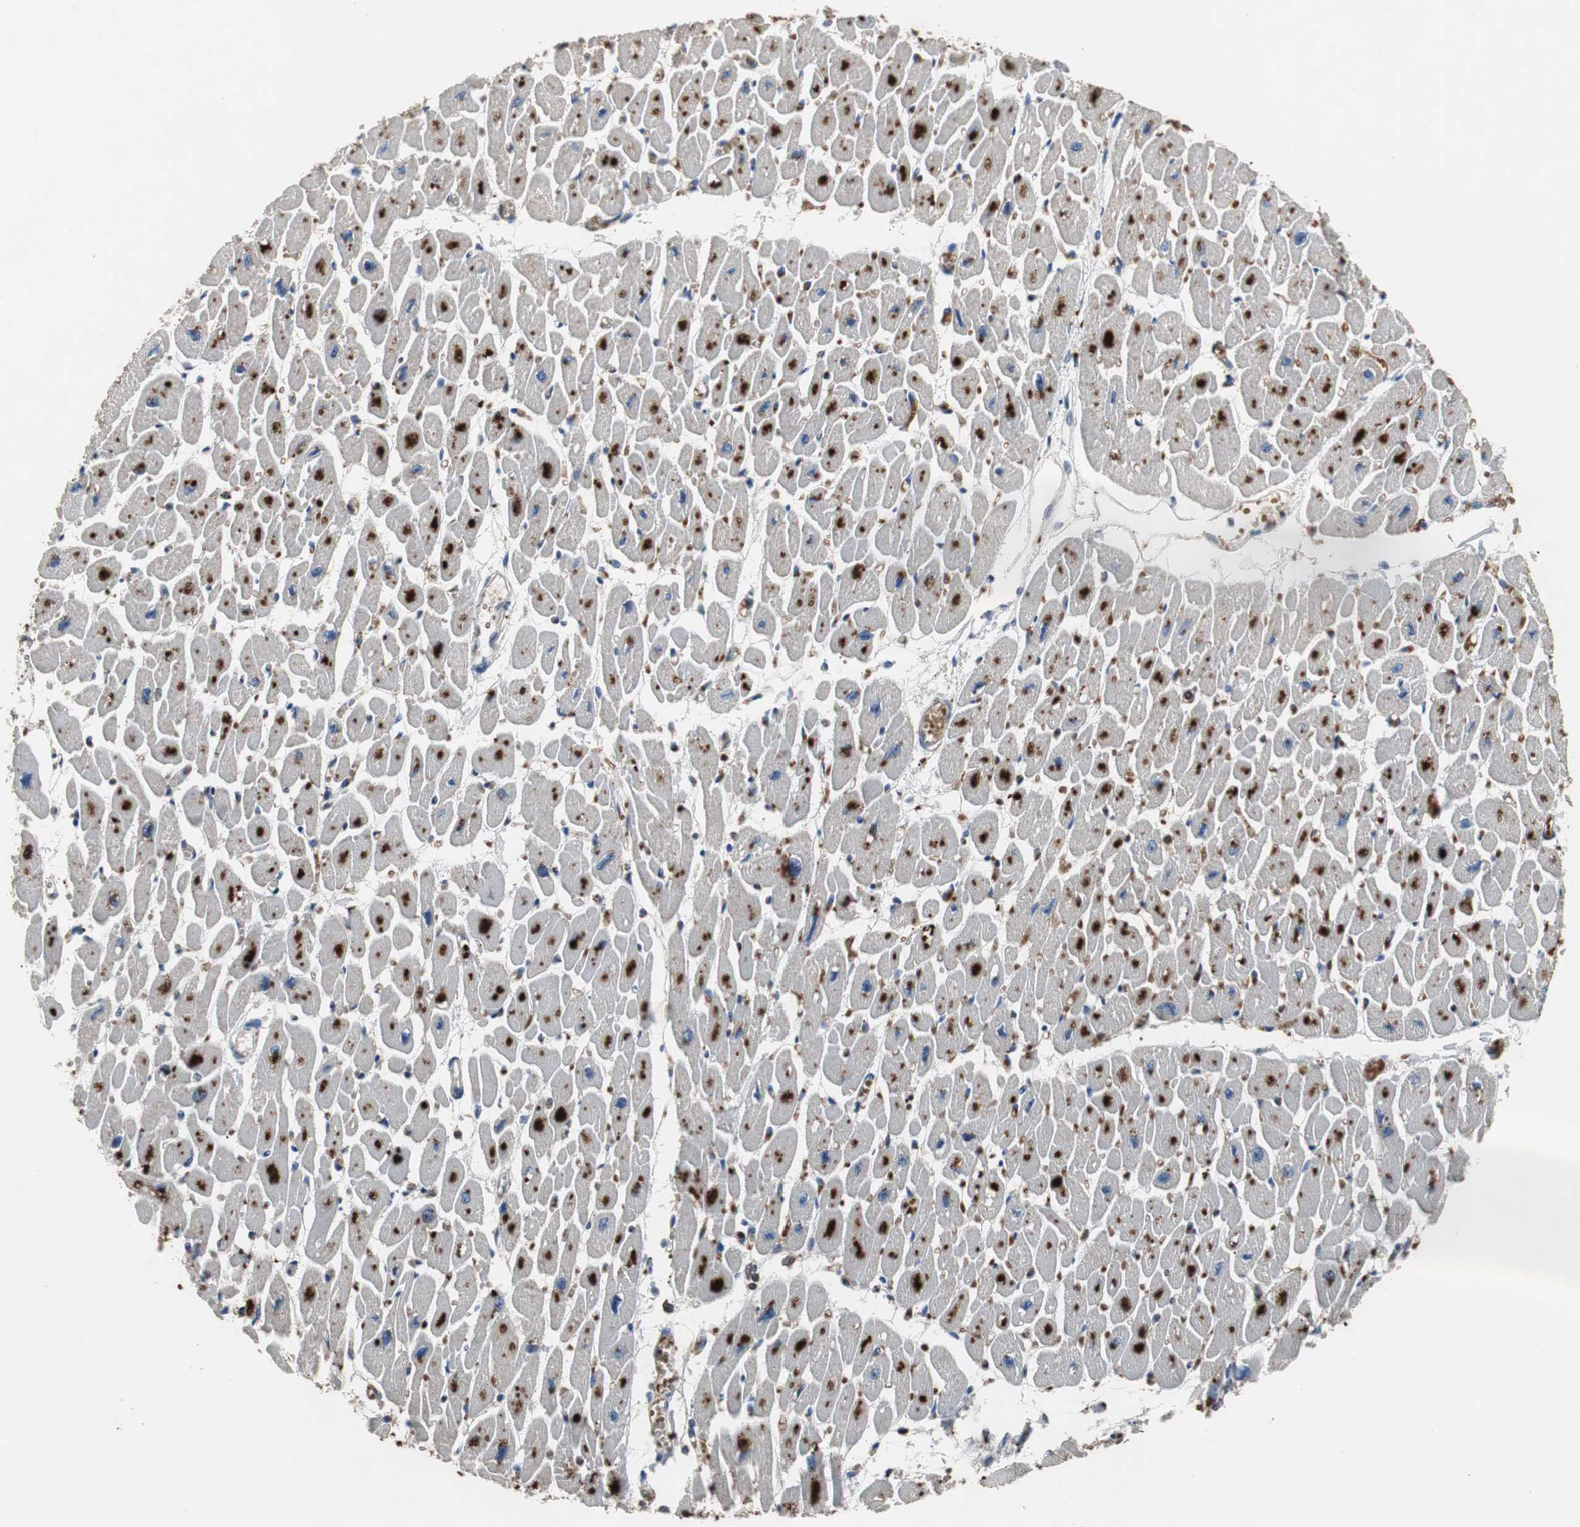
{"staining": {"intensity": "strong", "quantity": "25%-75%", "location": "nuclear"}, "tissue": "heart muscle", "cell_type": "Cardiomyocytes", "image_type": "normal", "snomed": [{"axis": "morphology", "description": "Normal tissue, NOS"}, {"axis": "topography", "description": "Heart"}], "caption": "A high amount of strong nuclear staining is seen in about 25%-75% of cardiomyocytes in benign heart muscle.", "gene": "CALB2", "patient": {"sex": "female", "age": 54}}